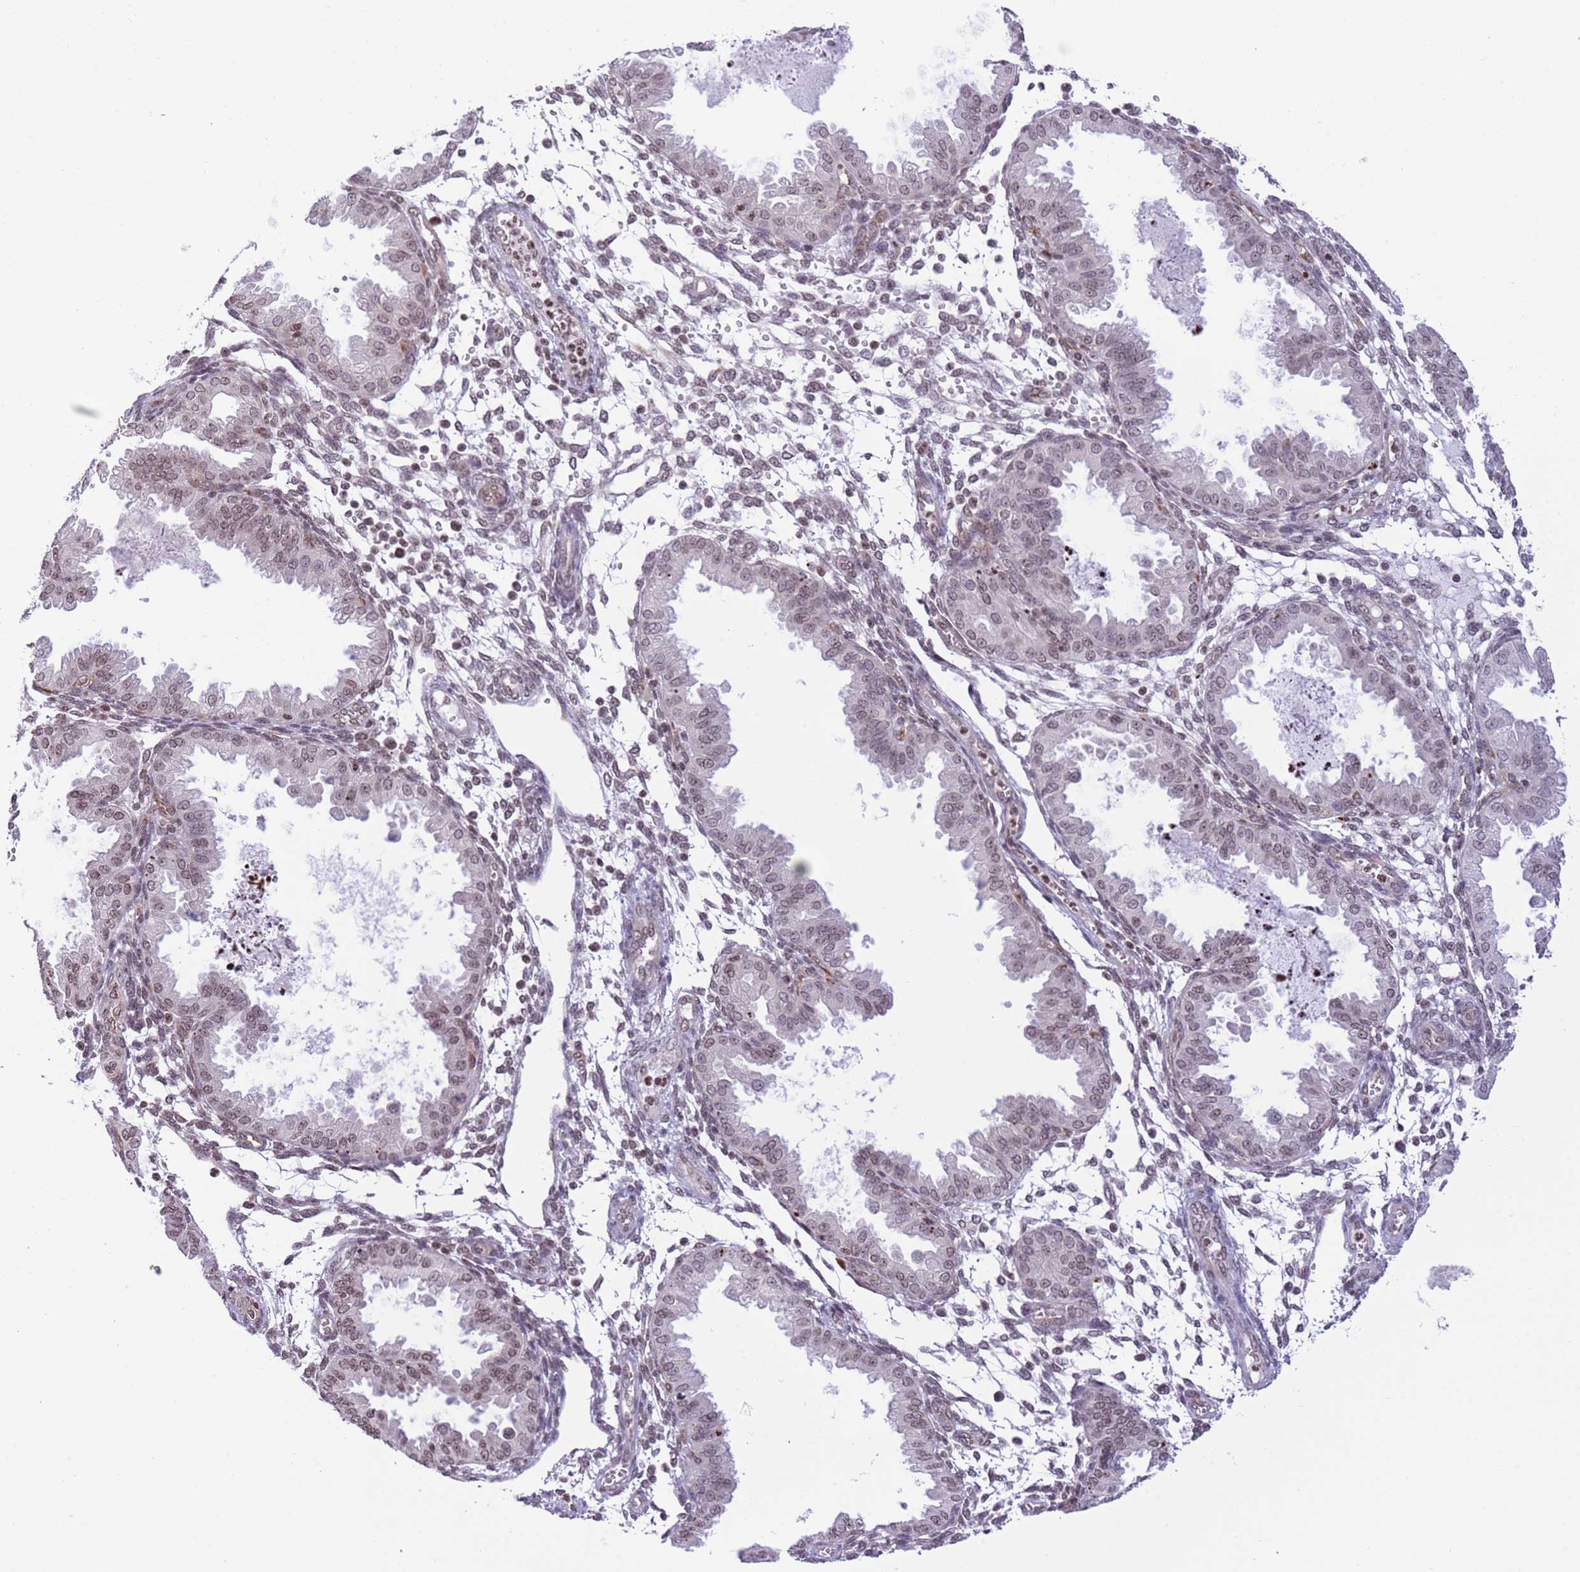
{"staining": {"intensity": "weak", "quantity": "25%-75%", "location": "nuclear"}, "tissue": "endometrium", "cell_type": "Cells in endometrial stroma", "image_type": "normal", "snomed": [{"axis": "morphology", "description": "Normal tissue, NOS"}, {"axis": "topography", "description": "Endometrium"}], "caption": "A brown stain shows weak nuclear expression of a protein in cells in endometrial stroma of normal endometrium. The protein of interest is stained brown, and the nuclei are stained in blue (DAB (3,3'-diaminobenzidine) IHC with brightfield microscopy, high magnification).", "gene": "NRIP1", "patient": {"sex": "female", "age": 33}}